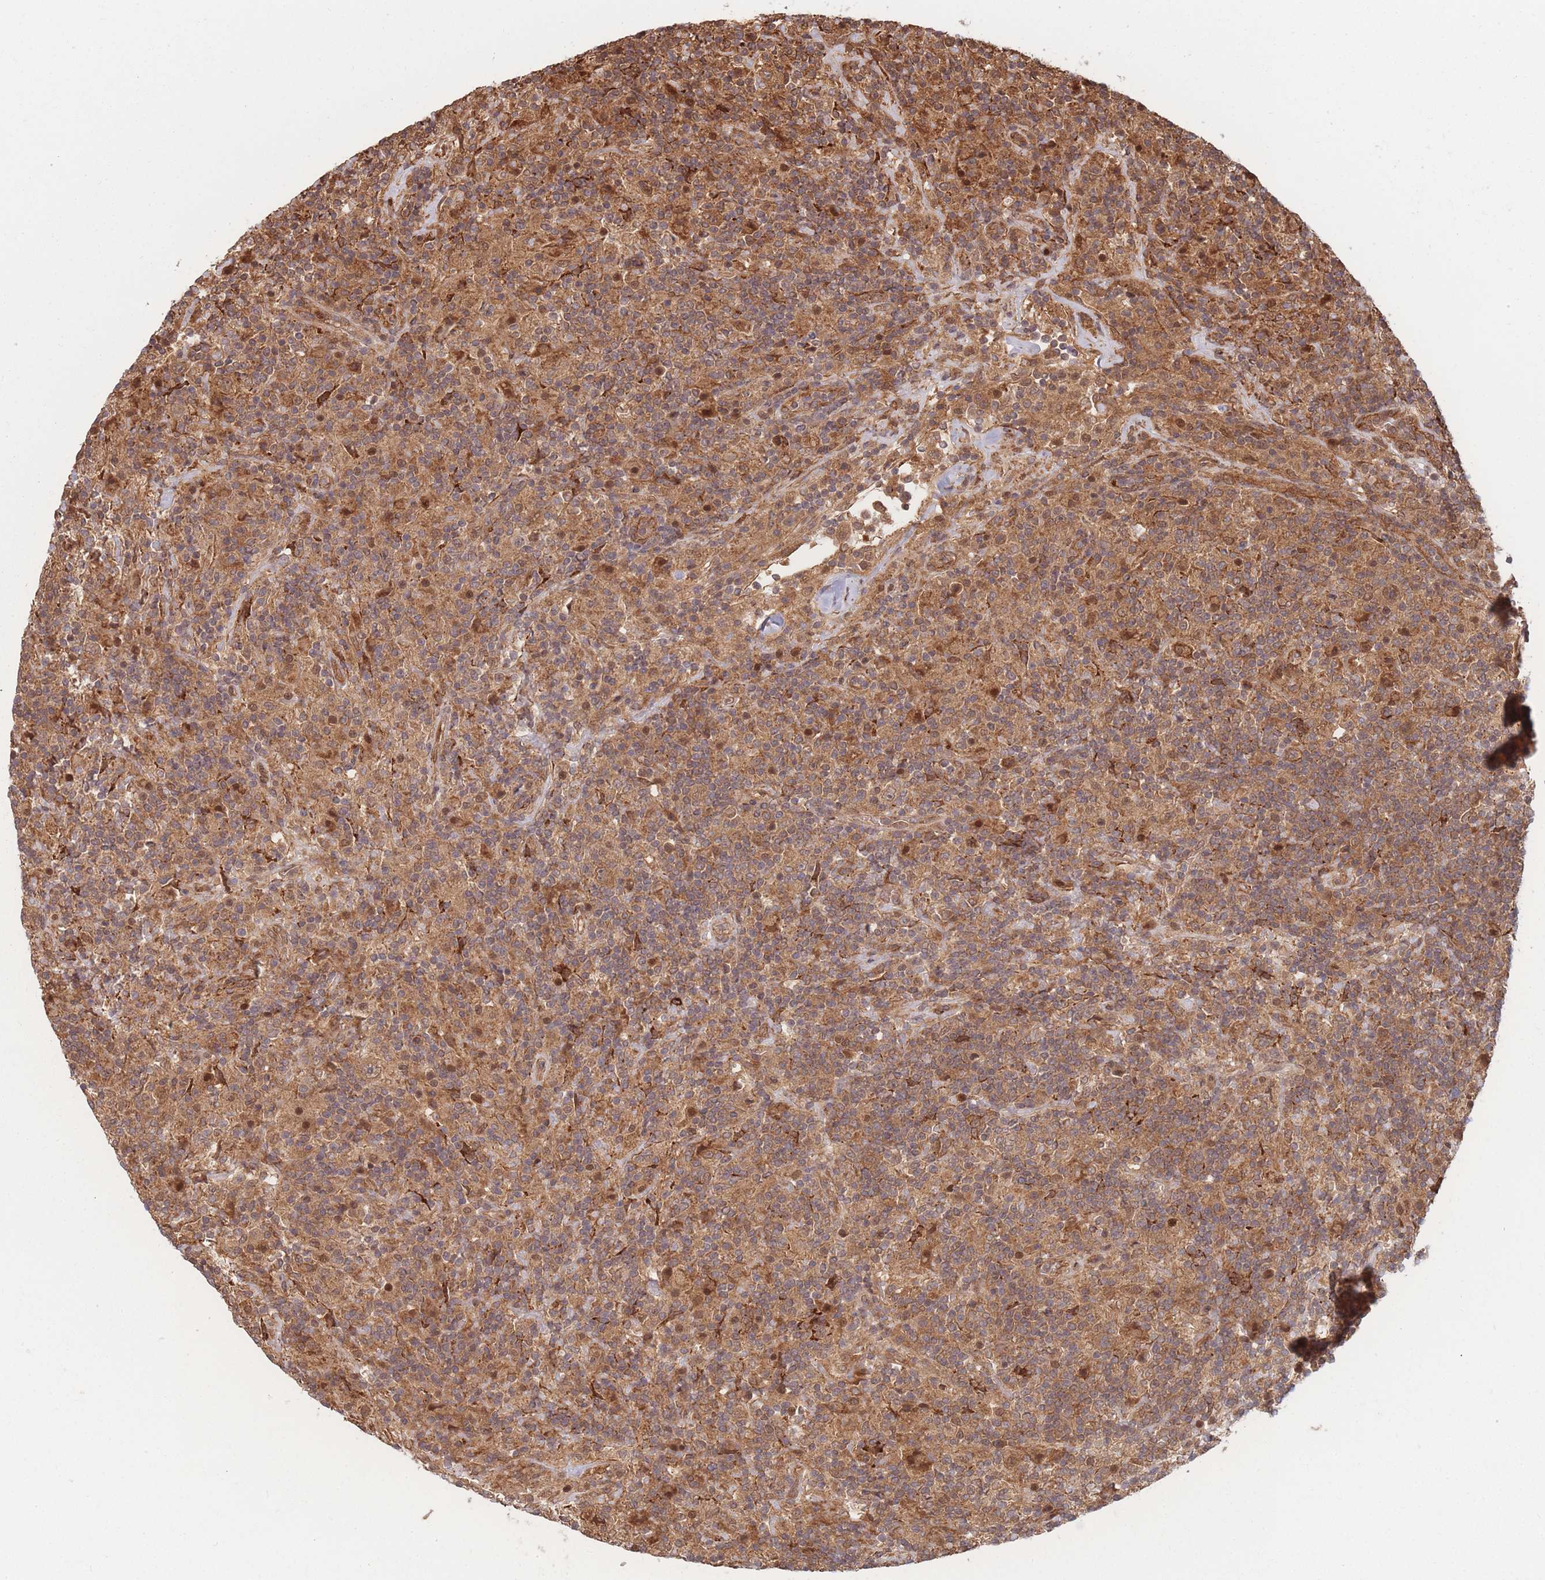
{"staining": {"intensity": "moderate", "quantity": ">75%", "location": "cytoplasmic/membranous"}, "tissue": "lymphoma", "cell_type": "Tumor cells", "image_type": "cancer", "snomed": [{"axis": "morphology", "description": "Hodgkin's disease, NOS"}, {"axis": "topography", "description": "Lymph node"}], "caption": "IHC (DAB (3,3'-diaminobenzidine)) staining of human Hodgkin's disease shows moderate cytoplasmic/membranous protein expression in about >75% of tumor cells.", "gene": "PODXL2", "patient": {"sex": "male", "age": 70}}